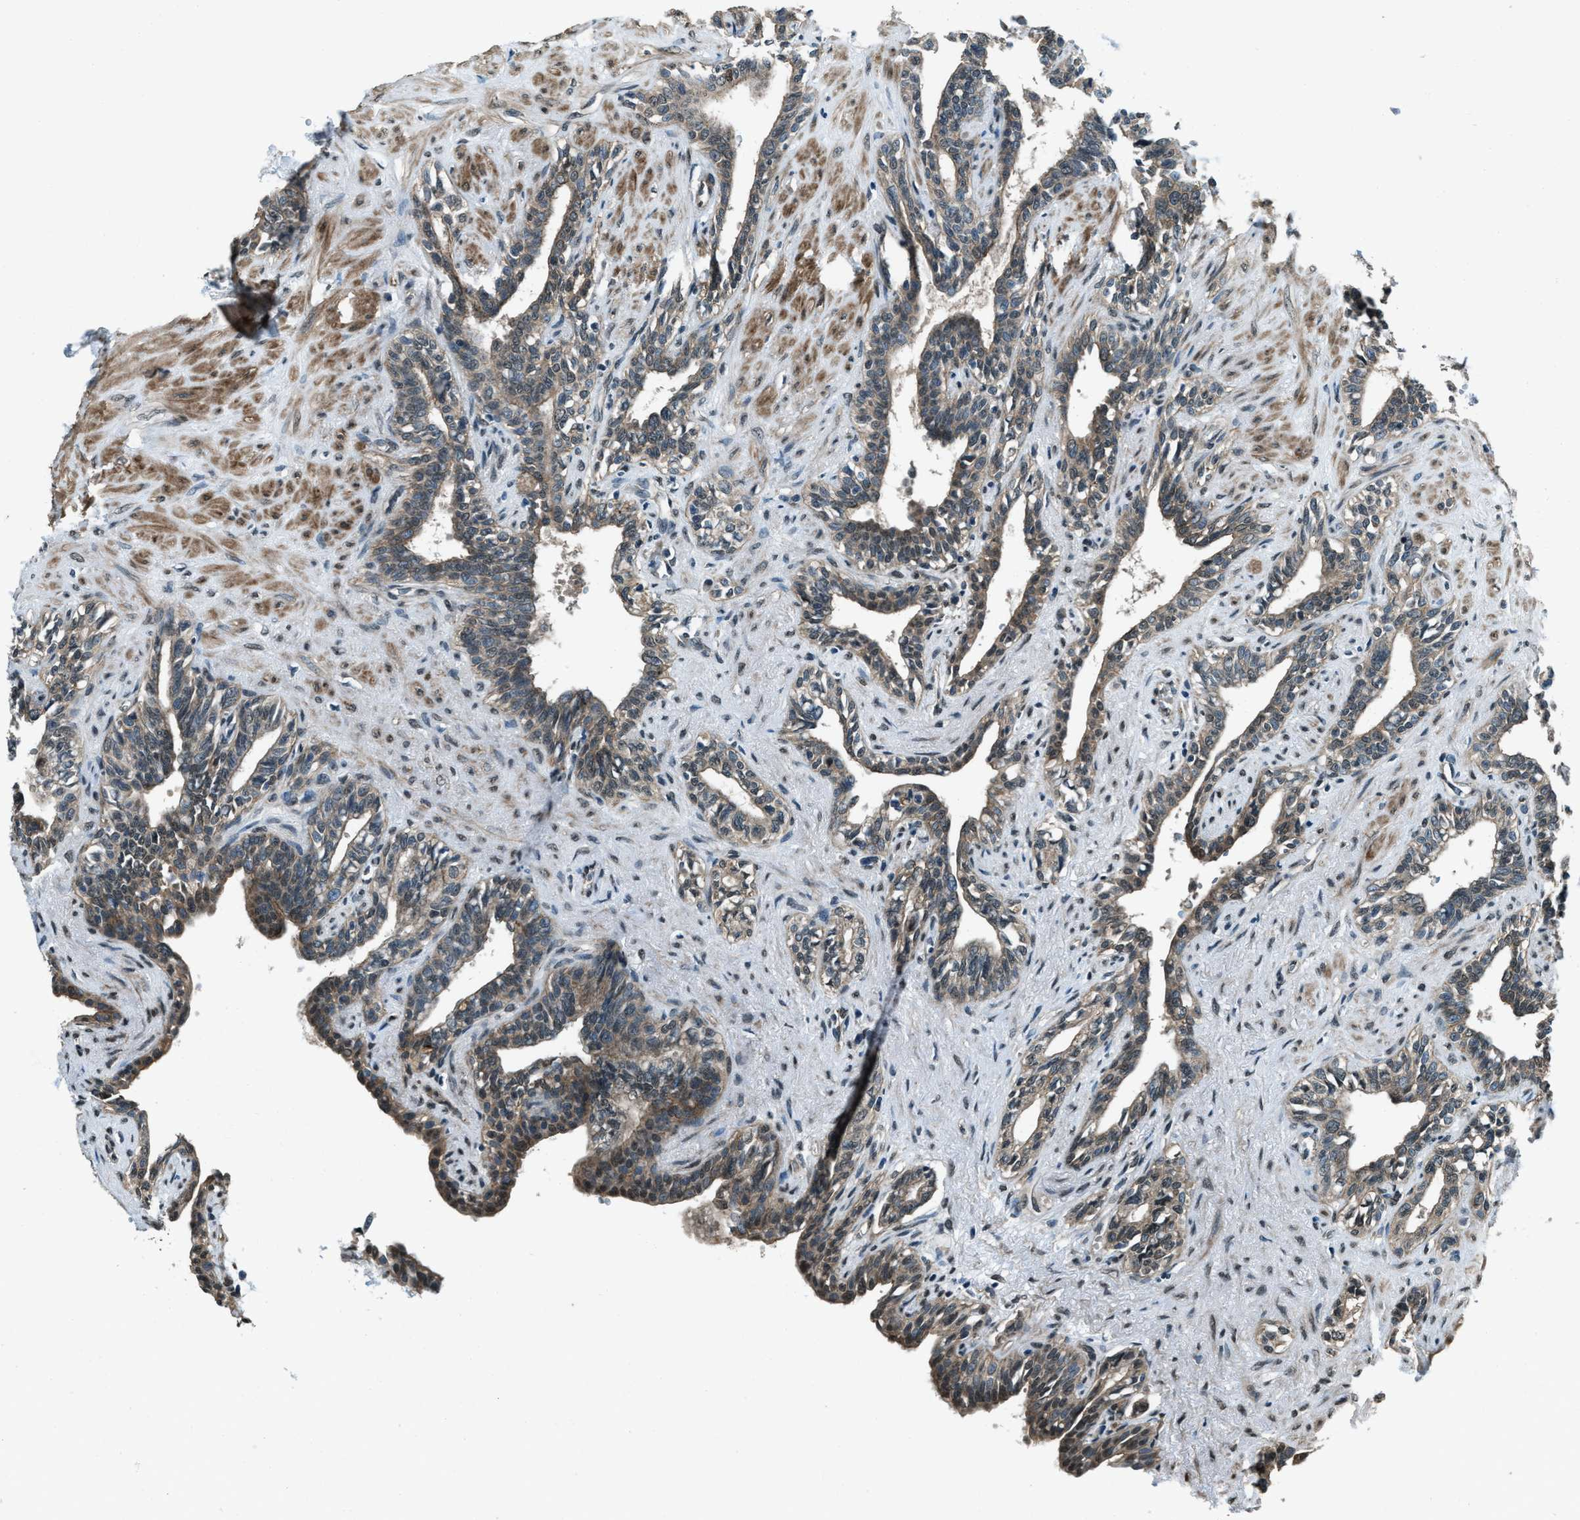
{"staining": {"intensity": "weak", "quantity": "<25%", "location": "cytoplasmic/membranous"}, "tissue": "seminal vesicle", "cell_type": "Glandular cells", "image_type": "normal", "snomed": [{"axis": "morphology", "description": "Normal tissue, NOS"}, {"axis": "morphology", "description": "Adenocarcinoma, High grade"}, {"axis": "topography", "description": "Prostate"}, {"axis": "topography", "description": "Seminal veicle"}], "caption": "IHC of benign human seminal vesicle displays no positivity in glandular cells. The staining is performed using DAB brown chromogen with nuclei counter-stained in using hematoxylin.", "gene": "SVIL", "patient": {"sex": "male", "age": 55}}